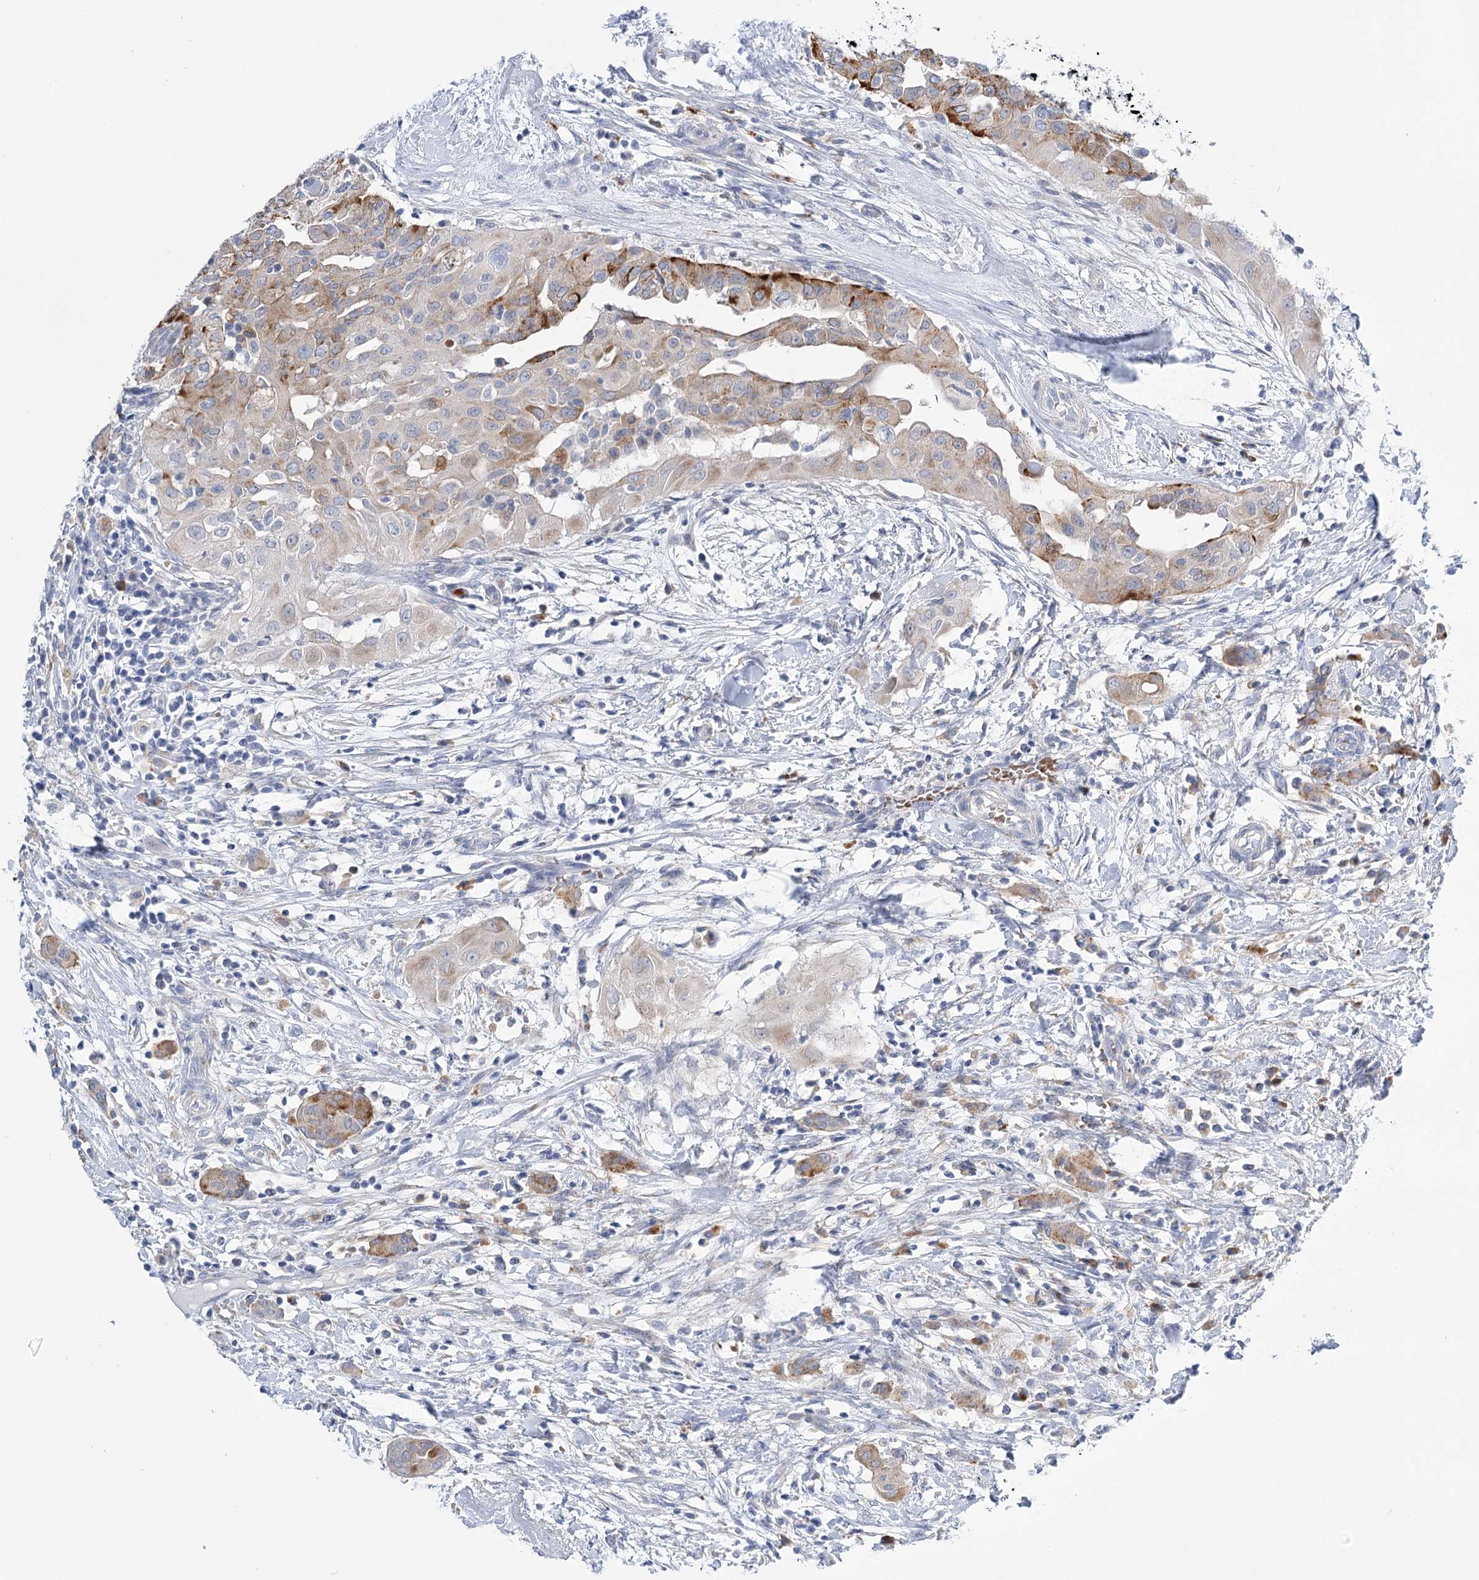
{"staining": {"intensity": "moderate", "quantity": "<25%", "location": "cytoplasmic/membranous"}, "tissue": "thyroid cancer", "cell_type": "Tumor cells", "image_type": "cancer", "snomed": [{"axis": "morphology", "description": "Papillary adenocarcinoma, NOS"}, {"axis": "topography", "description": "Thyroid gland"}], "caption": "Protein staining exhibits moderate cytoplasmic/membranous positivity in about <25% of tumor cells in thyroid cancer (papillary adenocarcinoma).", "gene": "SIAE", "patient": {"sex": "female", "age": 59}}